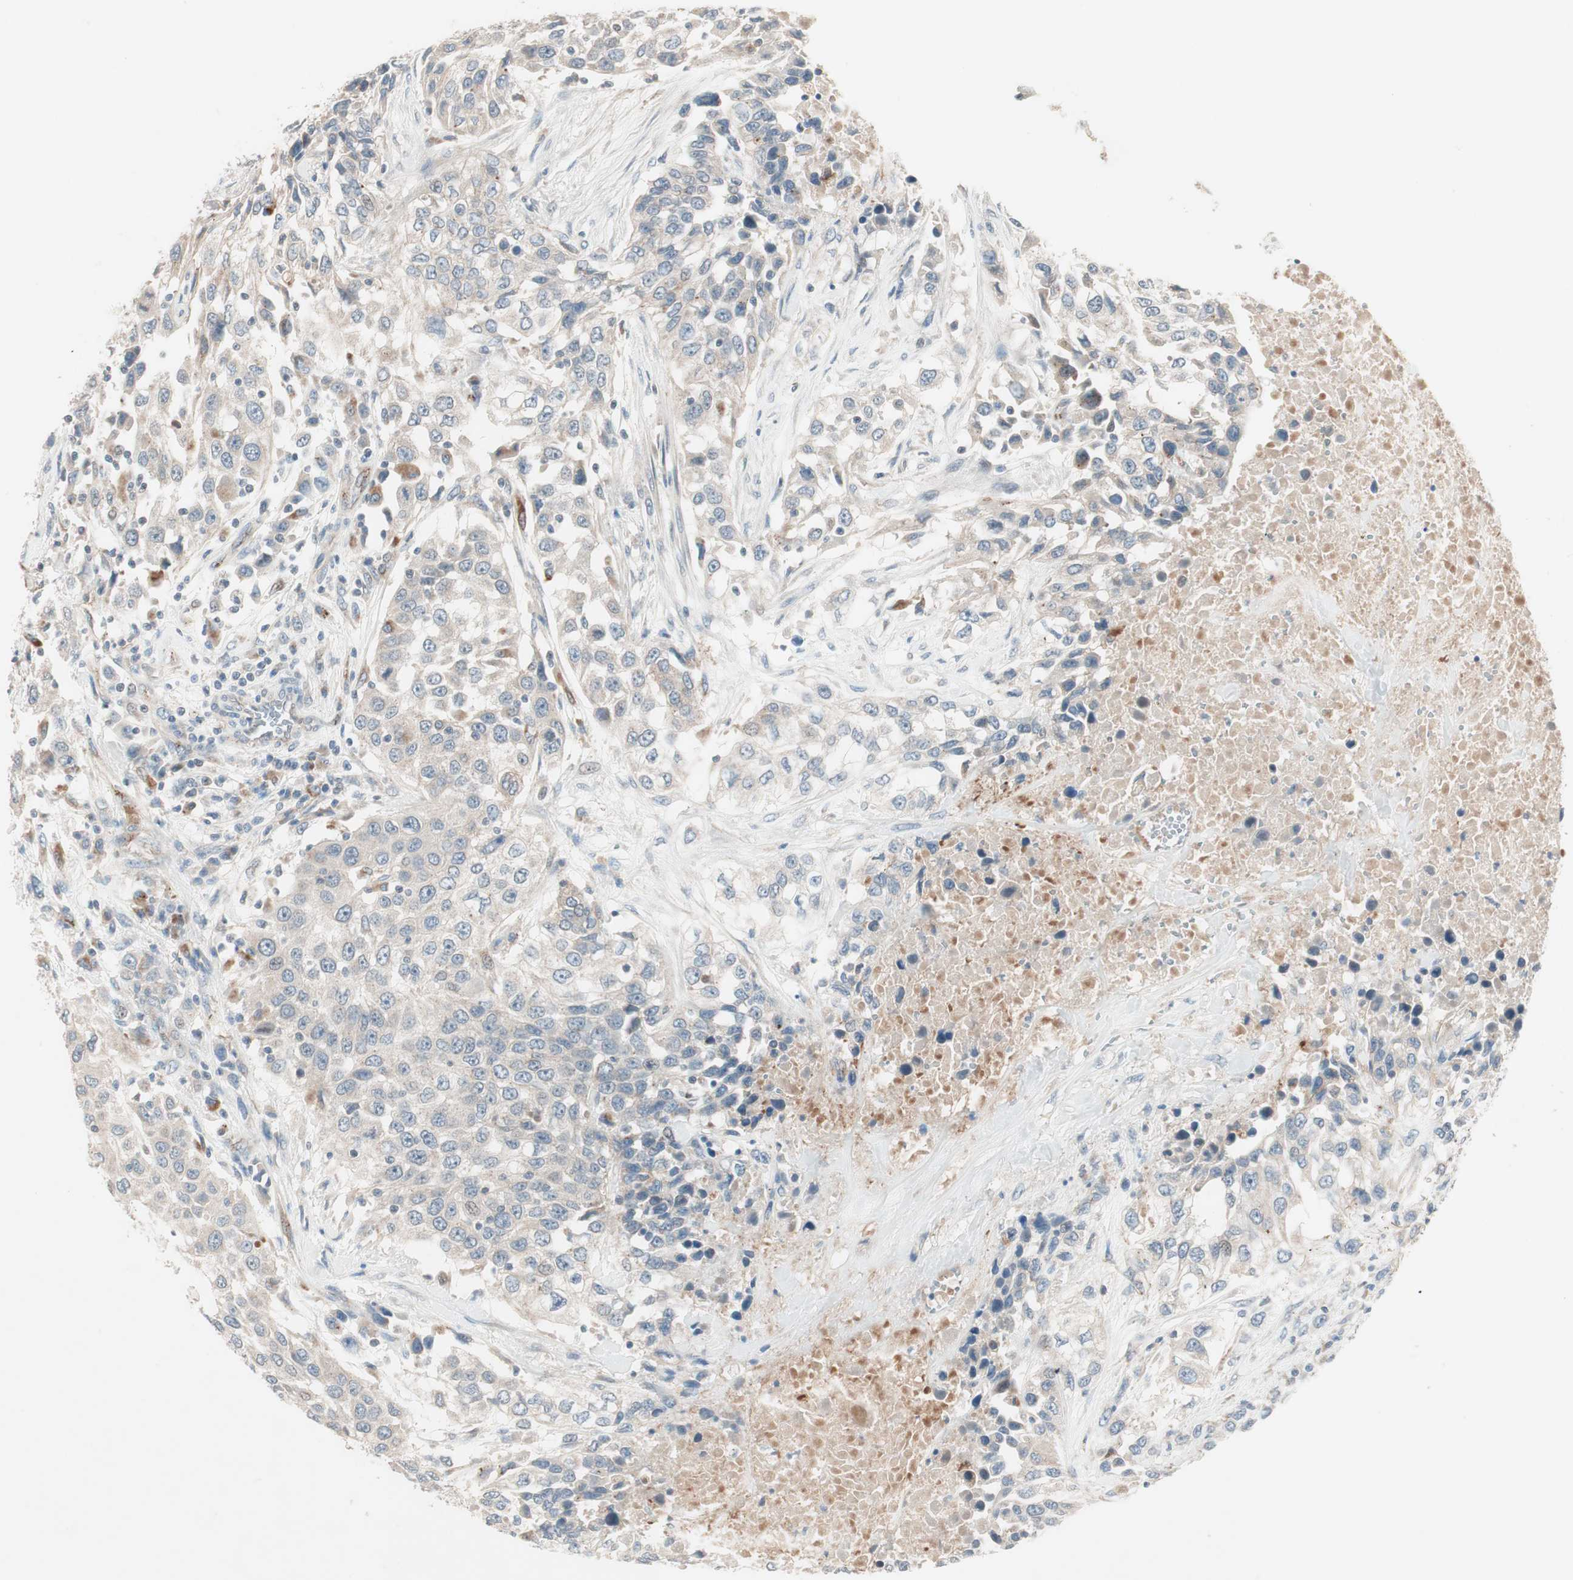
{"staining": {"intensity": "weak", "quantity": "25%-75%", "location": "cytoplasmic/membranous"}, "tissue": "urothelial cancer", "cell_type": "Tumor cells", "image_type": "cancer", "snomed": [{"axis": "morphology", "description": "Urothelial carcinoma, High grade"}, {"axis": "topography", "description": "Urinary bladder"}], "caption": "Human urothelial cancer stained with a brown dye shows weak cytoplasmic/membranous positive positivity in approximately 25%-75% of tumor cells.", "gene": "FGFR4", "patient": {"sex": "female", "age": 80}}